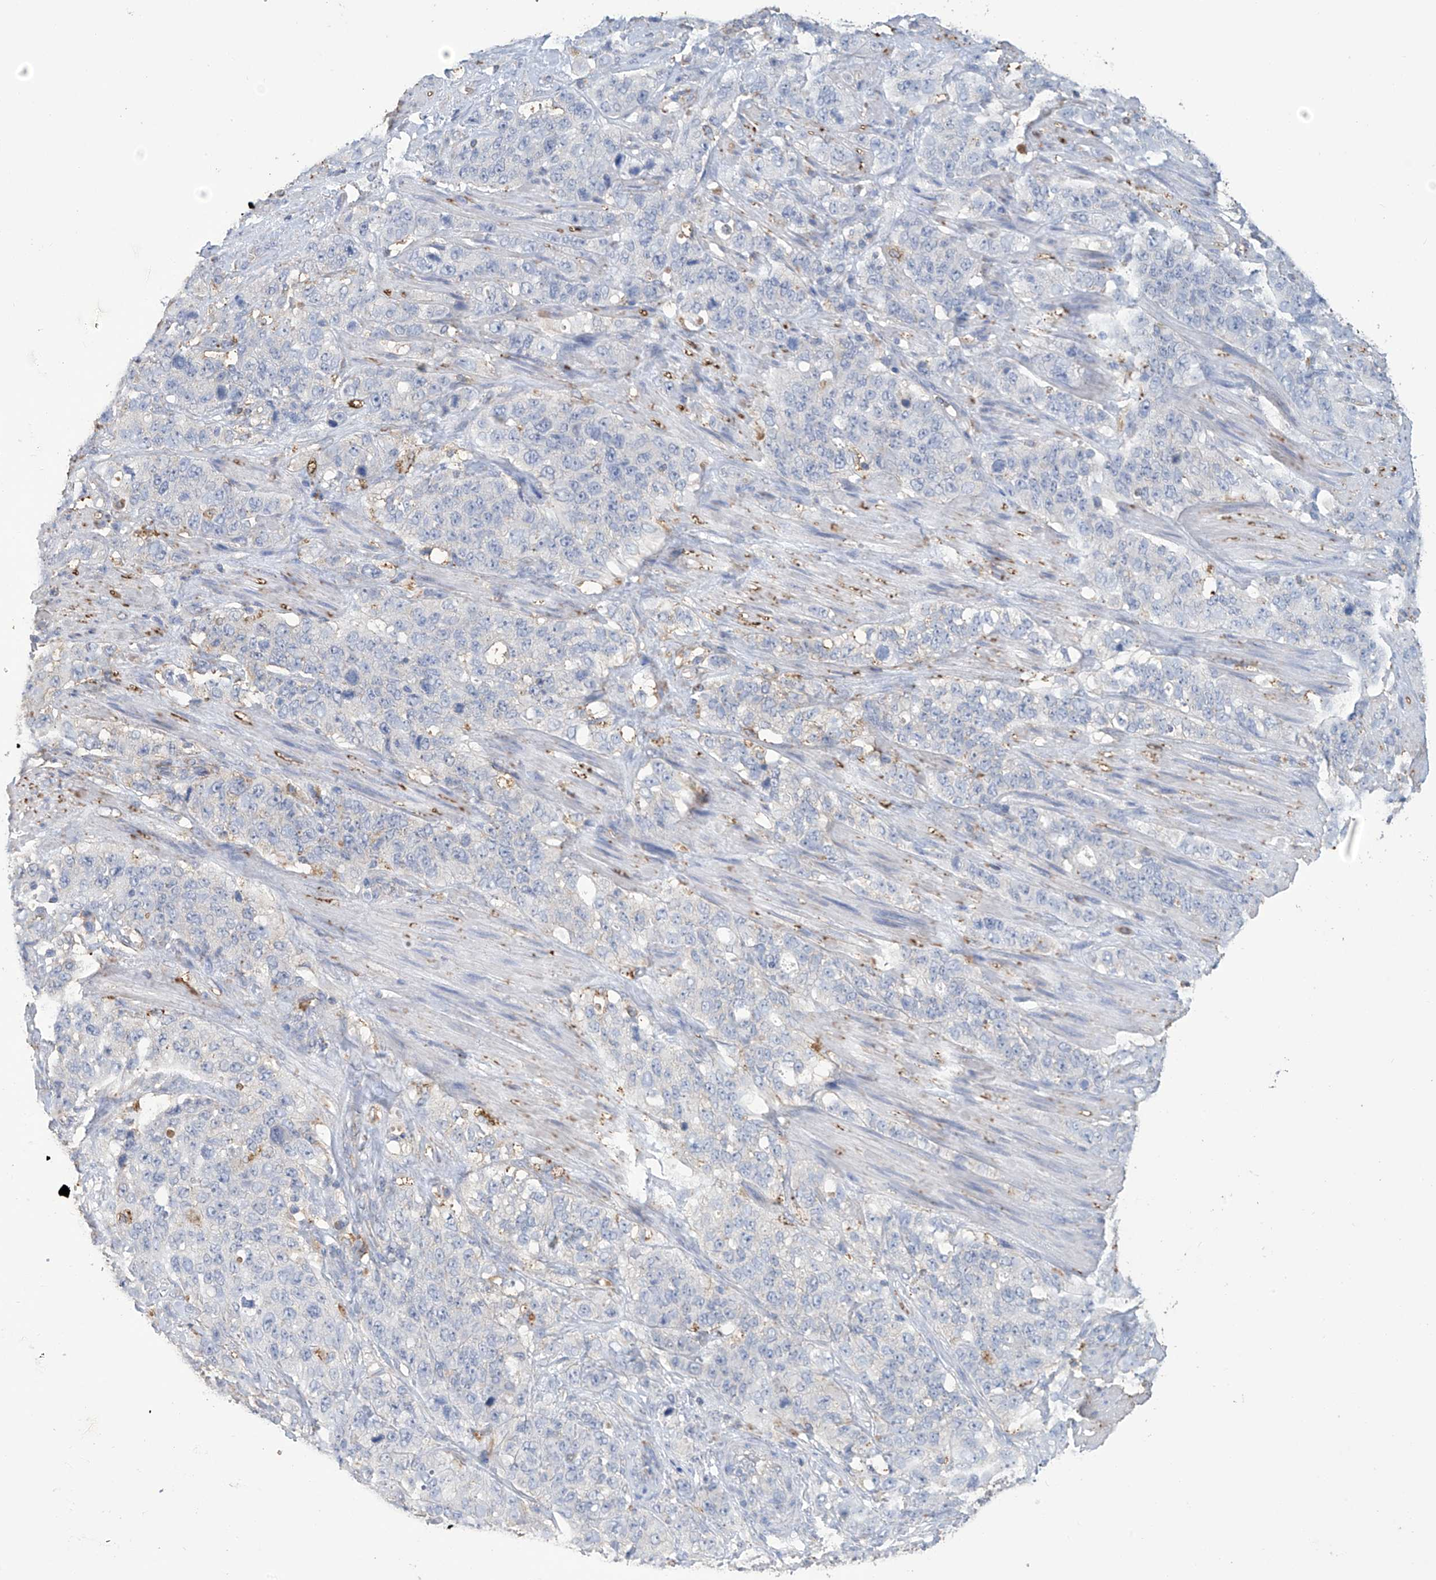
{"staining": {"intensity": "weak", "quantity": "<25%", "location": "cytoplasmic/membranous"}, "tissue": "stomach cancer", "cell_type": "Tumor cells", "image_type": "cancer", "snomed": [{"axis": "morphology", "description": "Adenocarcinoma, NOS"}, {"axis": "topography", "description": "Stomach"}], "caption": "High magnification brightfield microscopy of adenocarcinoma (stomach) stained with DAB (brown) and counterstained with hematoxylin (blue): tumor cells show no significant expression. (DAB immunohistochemistry with hematoxylin counter stain).", "gene": "OGT", "patient": {"sex": "male", "age": 48}}